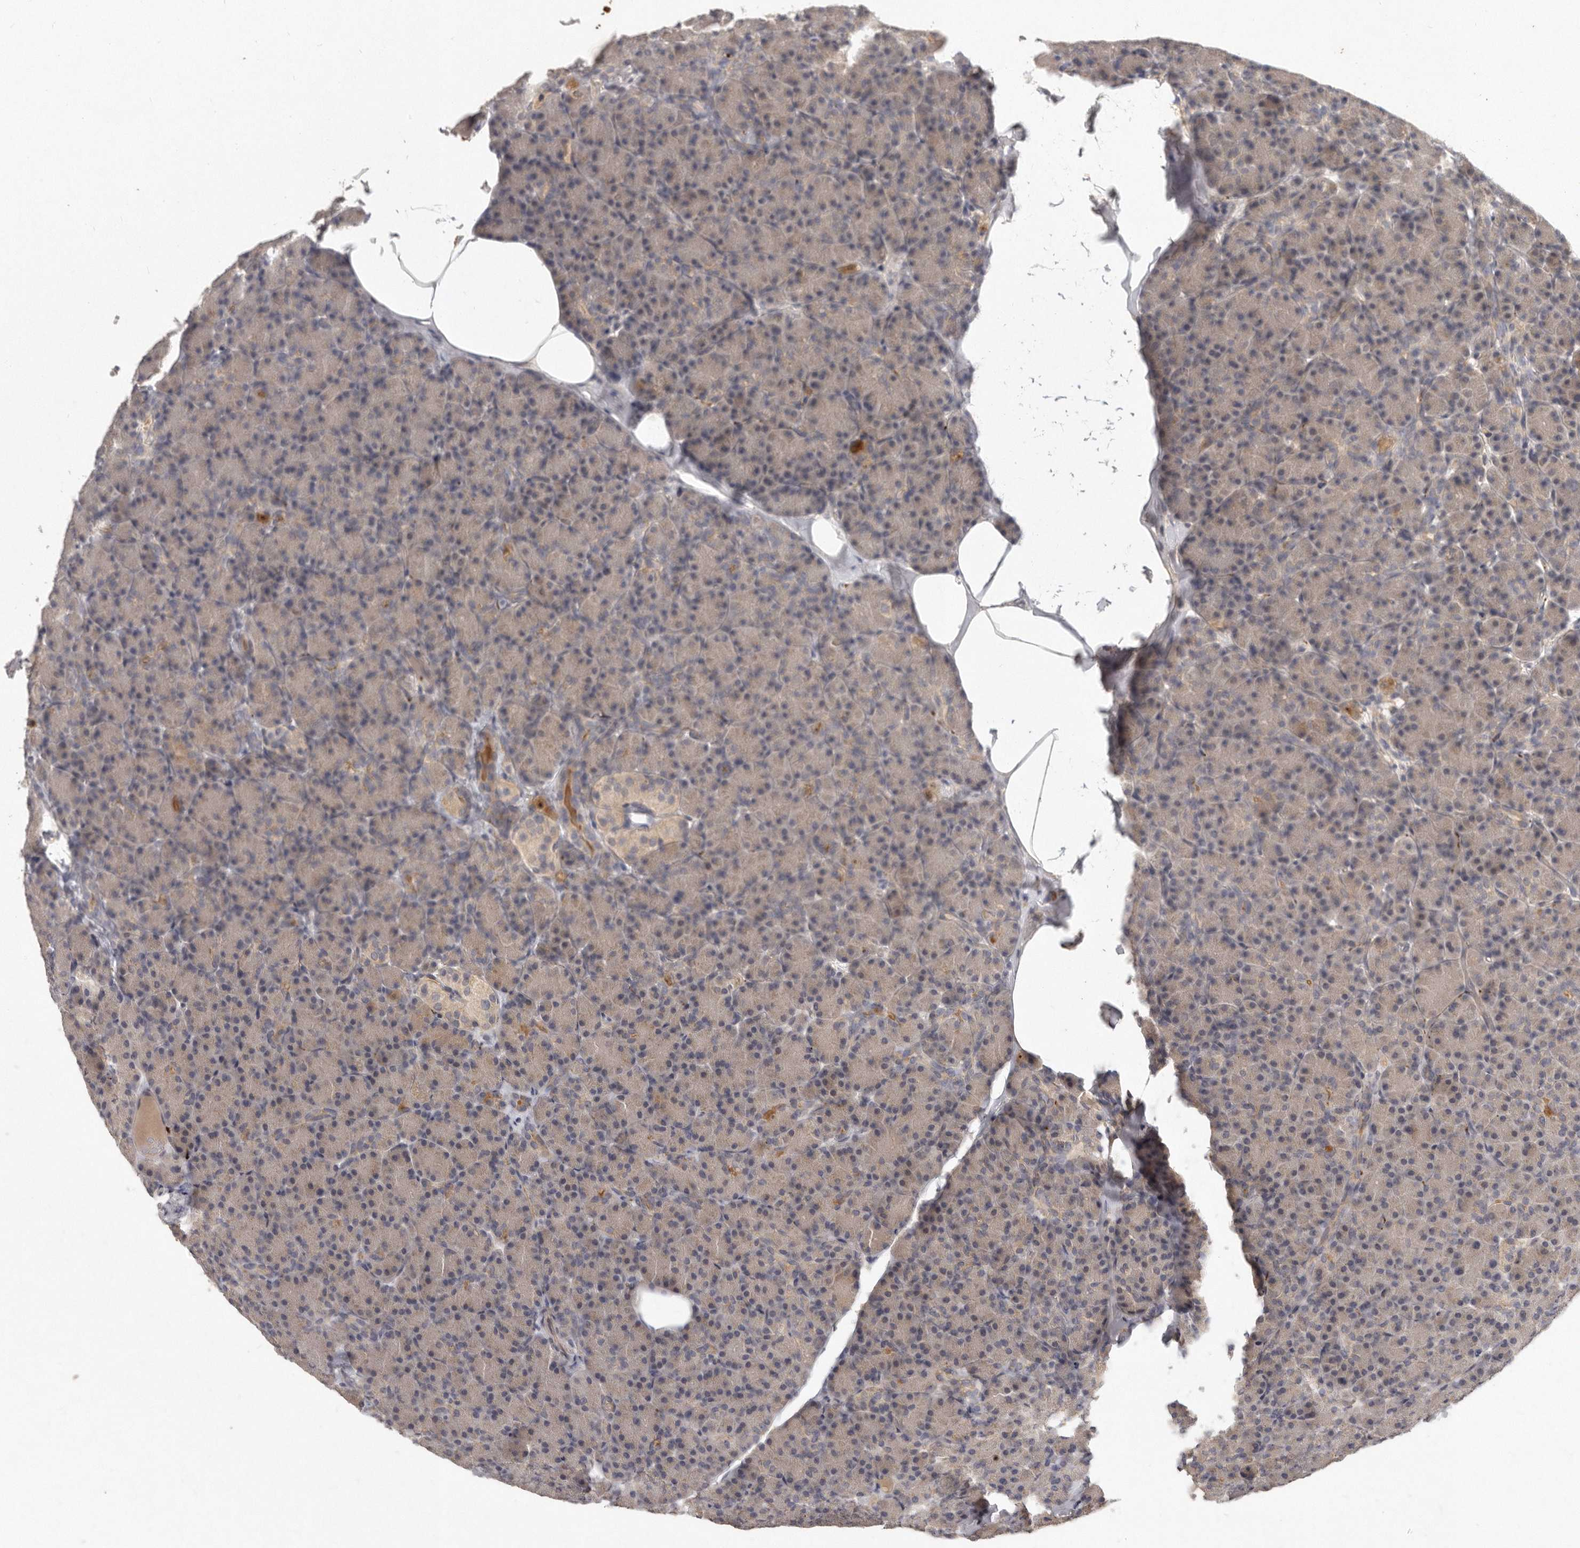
{"staining": {"intensity": "weak", "quantity": "25%-75%", "location": "cytoplasmic/membranous"}, "tissue": "pancreas", "cell_type": "Exocrine glandular cells", "image_type": "normal", "snomed": [{"axis": "morphology", "description": "Normal tissue, NOS"}, {"axis": "topography", "description": "Pancreas"}], "caption": "Immunohistochemistry (IHC) (DAB (3,3'-diaminobenzidine)) staining of benign human pancreas demonstrates weak cytoplasmic/membranous protein staining in about 25%-75% of exocrine glandular cells. (DAB IHC with brightfield microscopy, high magnification).", "gene": "SLC22A1", "patient": {"sex": "female", "age": 43}}